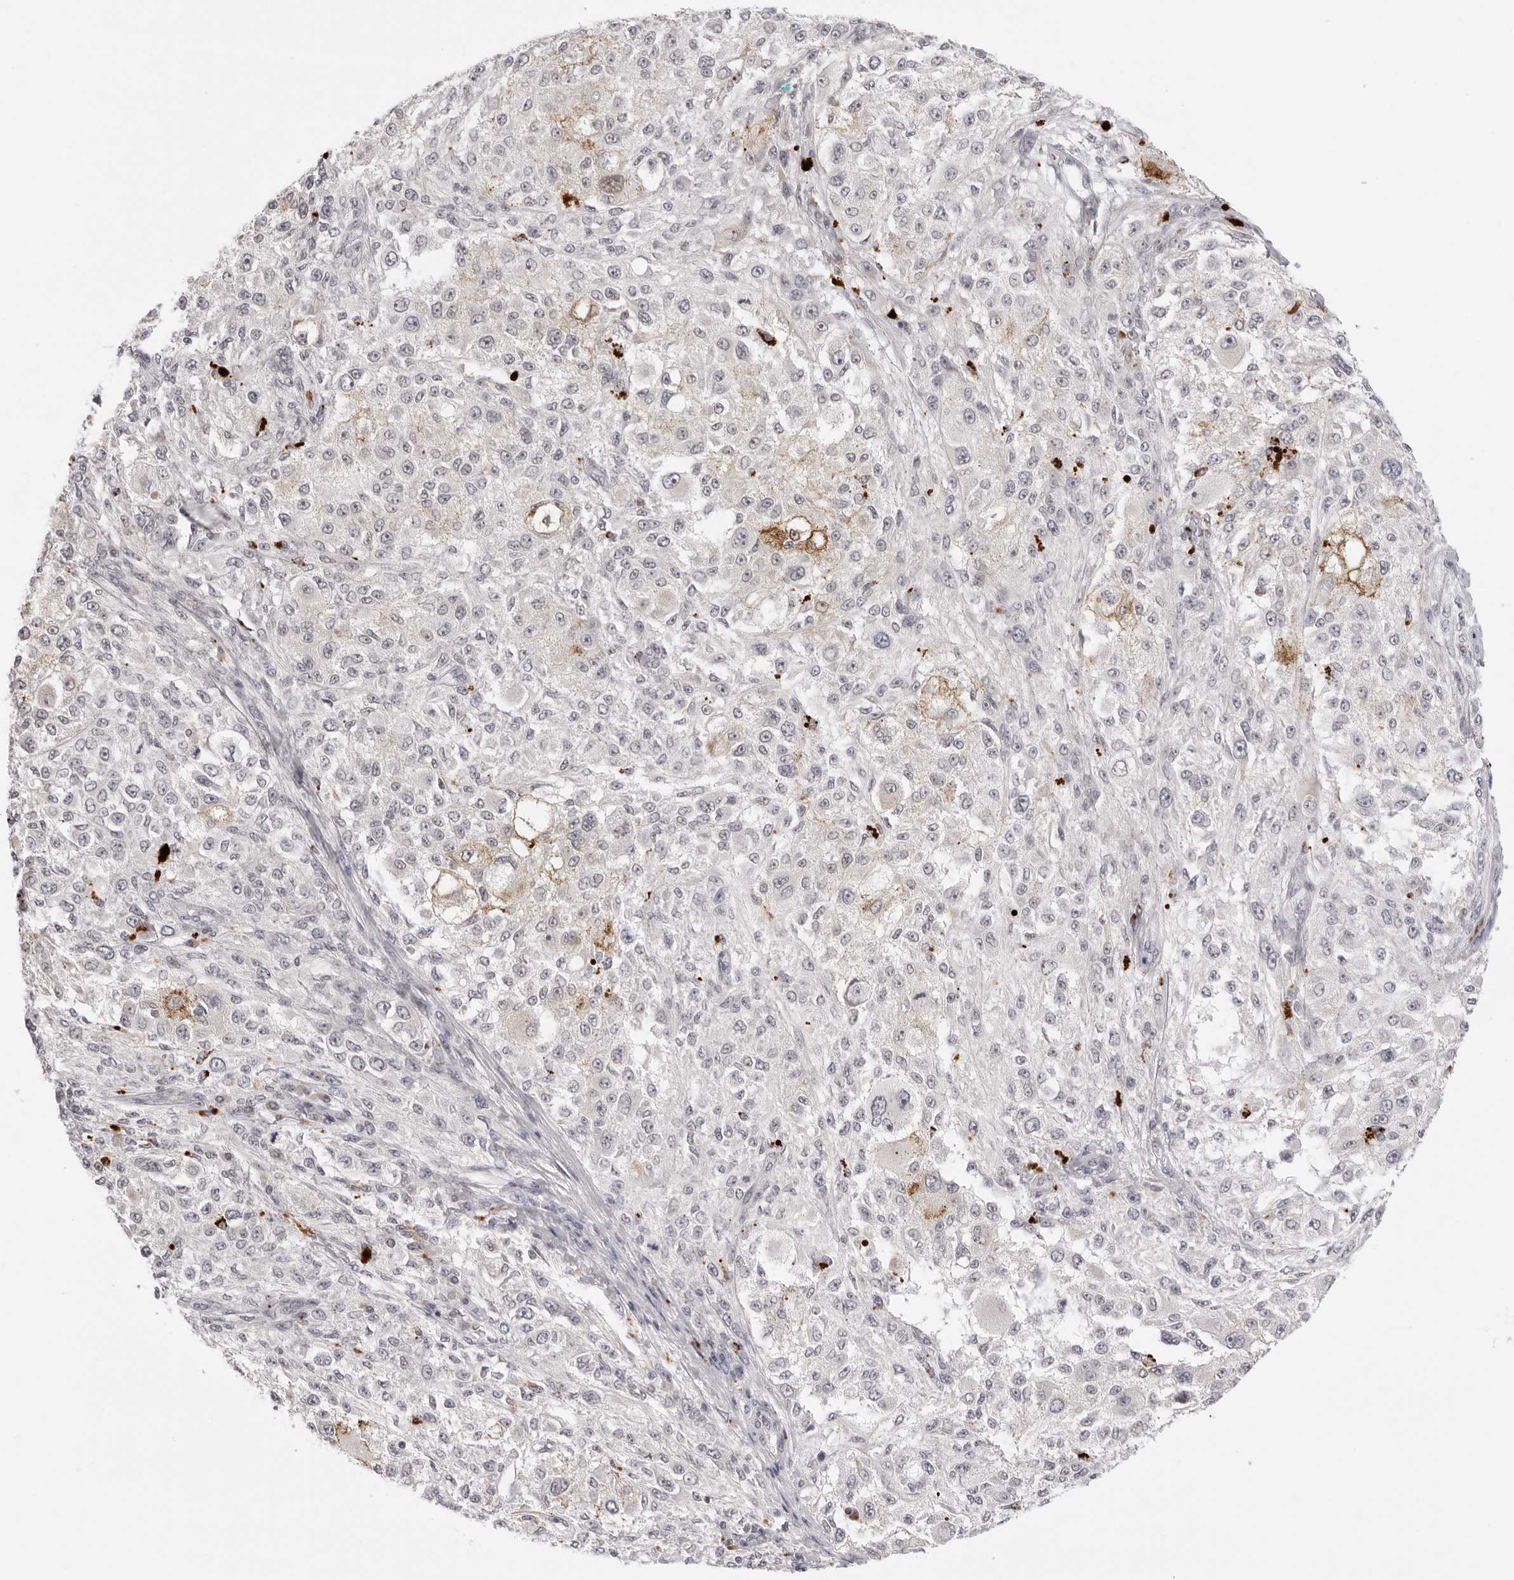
{"staining": {"intensity": "negative", "quantity": "none", "location": "none"}, "tissue": "melanoma", "cell_type": "Tumor cells", "image_type": "cancer", "snomed": [{"axis": "morphology", "description": "Necrosis, NOS"}, {"axis": "morphology", "description": "Malignant melanoma, NOS"}, {"axis": "topography", "description": "Skin"}], "caption": "Immunohistochemical staining of human malignant melanoma shows no significant staining in tumor cells. Nuclei are stained in blue.", "gene": "STRADB", "patient": {"sex": "female", "age": 87}}